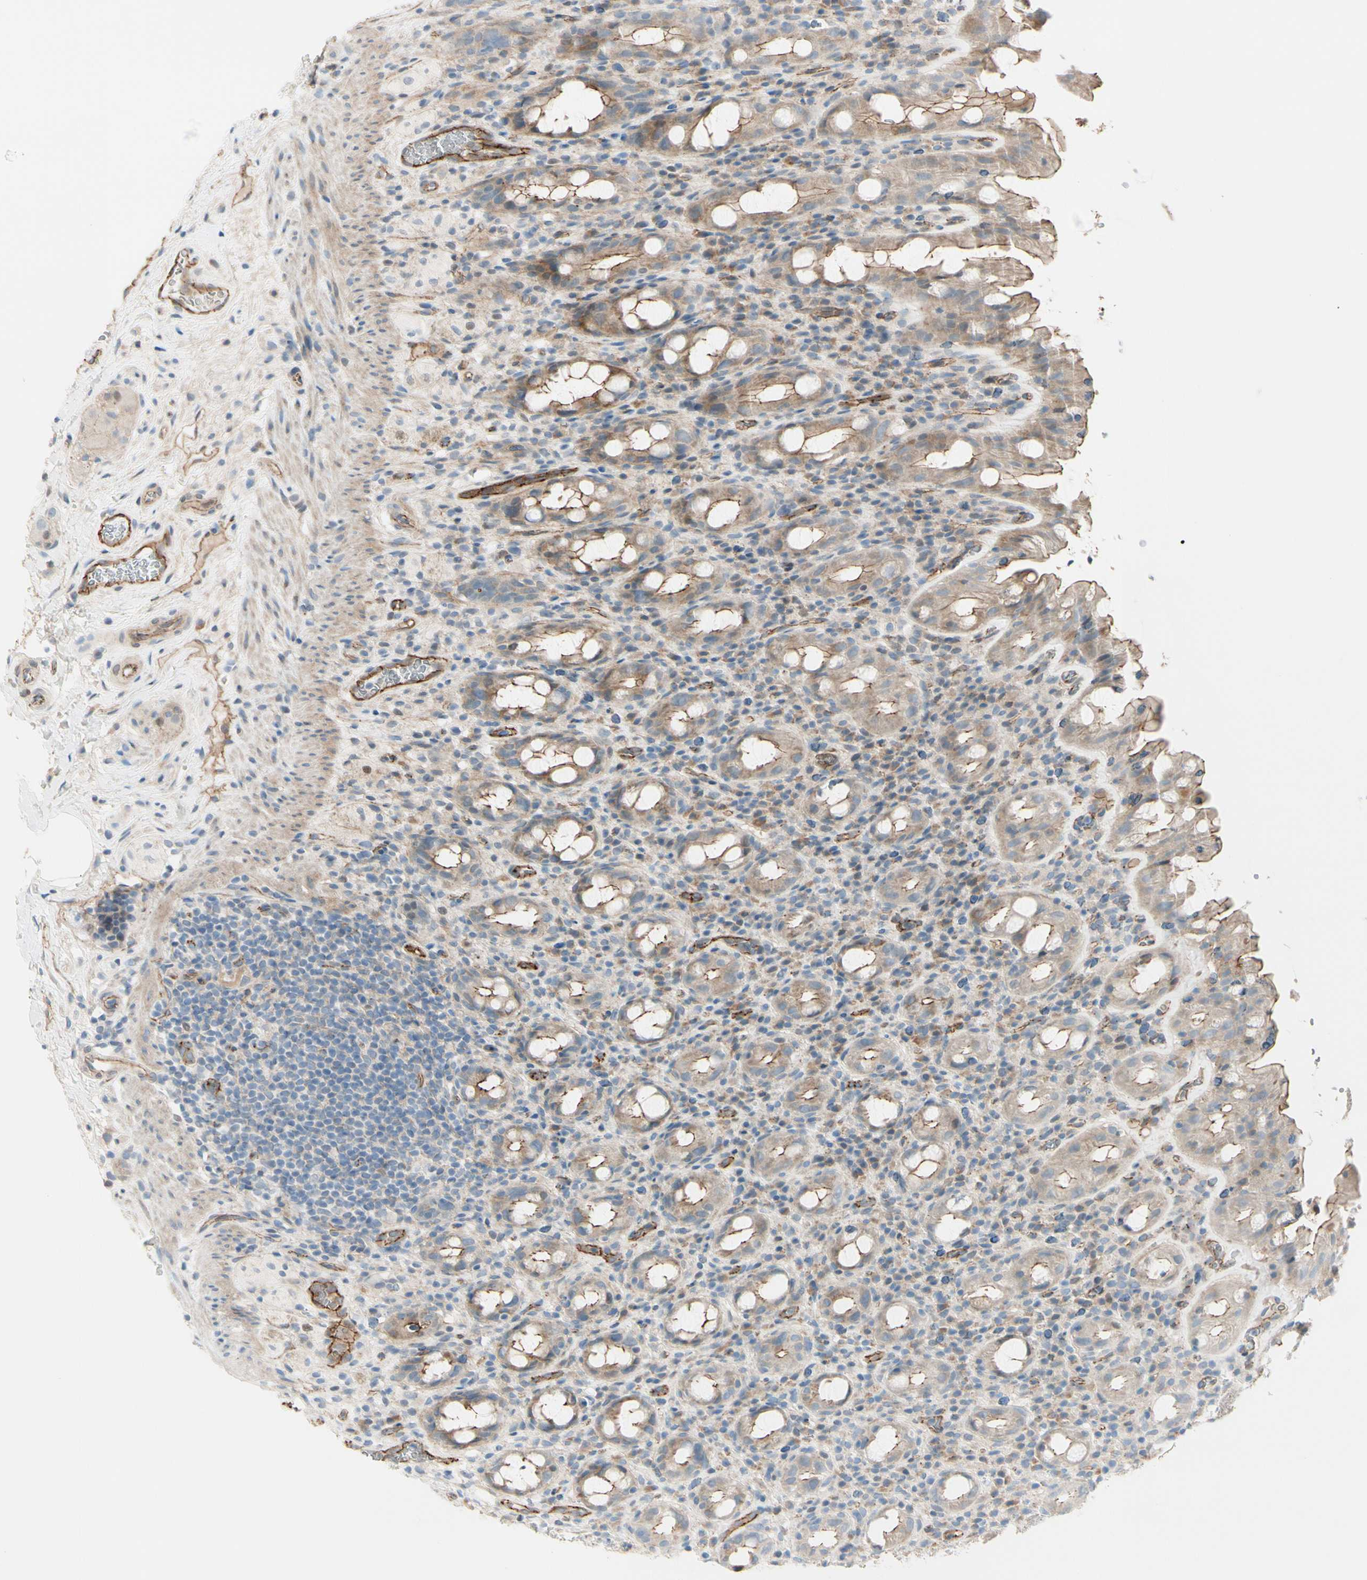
{"staining": {"intensity": "moderate", "quantity": "25%-75%", "location": "cytoplasmic/membranous"}, "tissue": "rectum", "cell_type": "Glandular cells", "image_type": "normal", "snomed": [{"axis": "morphology", "description": "Normal tissue, NOS"}, {"axis": "topography", "description": "Rectum"}], "caption": "A medium amount of moderate cytoplasmic/membranous expression is present in about 25%-75% of glandular cells in benign rectum. The staining is performed using DAB brown chromogen to label protein expression. The nuclei are counter-stained blue using hematoxylin.", "gene": "TJP1", "patient": {"sex": "male", "age": 44}}